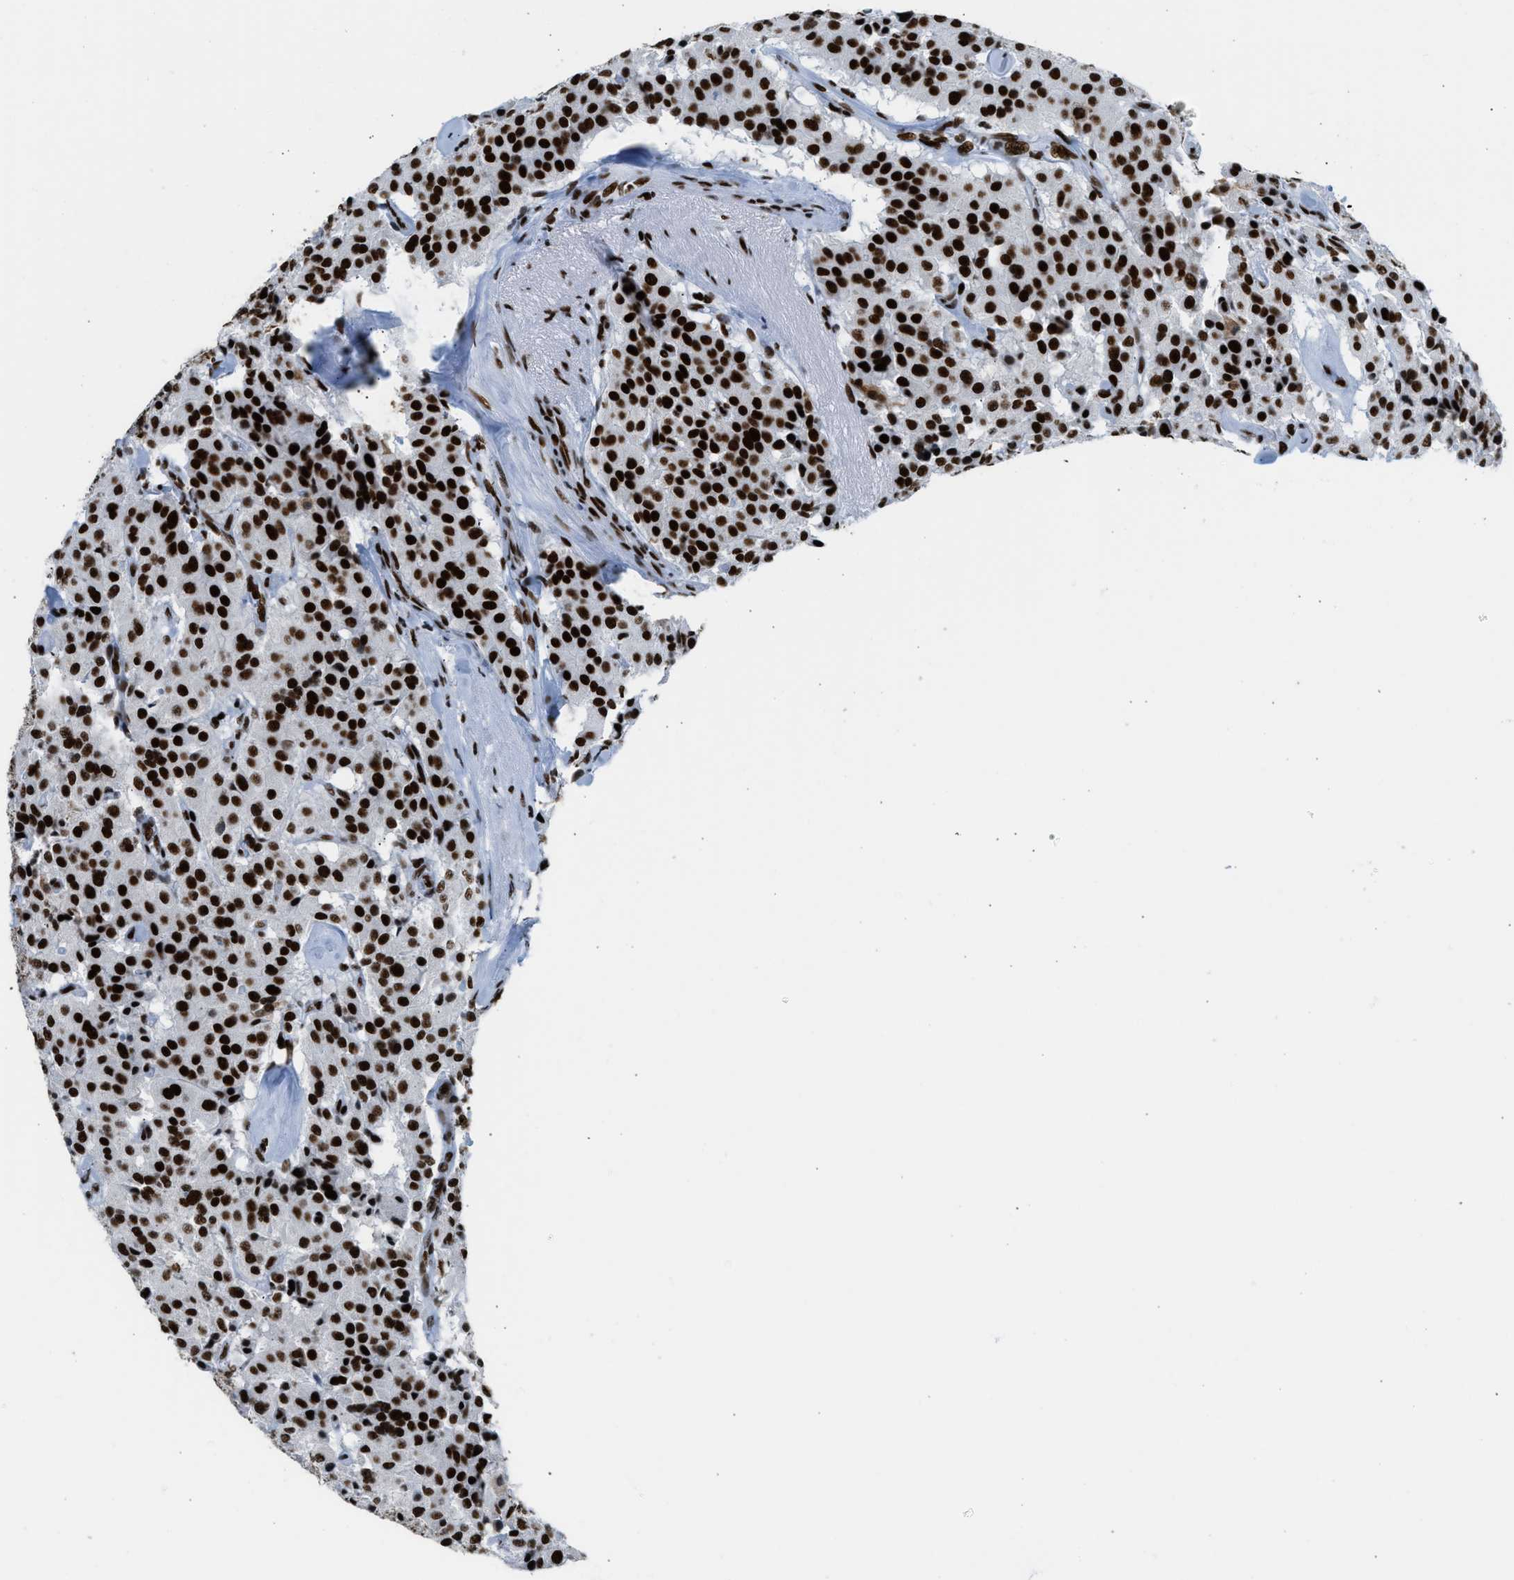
{"staining": {"intensity": "strong", "quantity": ">75%", "location": "nuclear"}, "tissue": "carcinoid", "cell_type": "Tumor cells", "image_type": "cancer", "snomed": [{"axis": "morphology", "description": "Carcinoid, malignant, NOS"}, {"axis": "topography", "description": "Lung"}], "caption": "Strong nuclear positivity is seen in approximately >75% of tumor cells in carcinoid (malignant). Using DAB (3,3'-diaminobenzidine) (brown) and hematoxylin (blue) stains, captured at high magnification using brightfield microscopy.", "gene": "PIF1", "patient": {"sex": "male", "age": 30}}